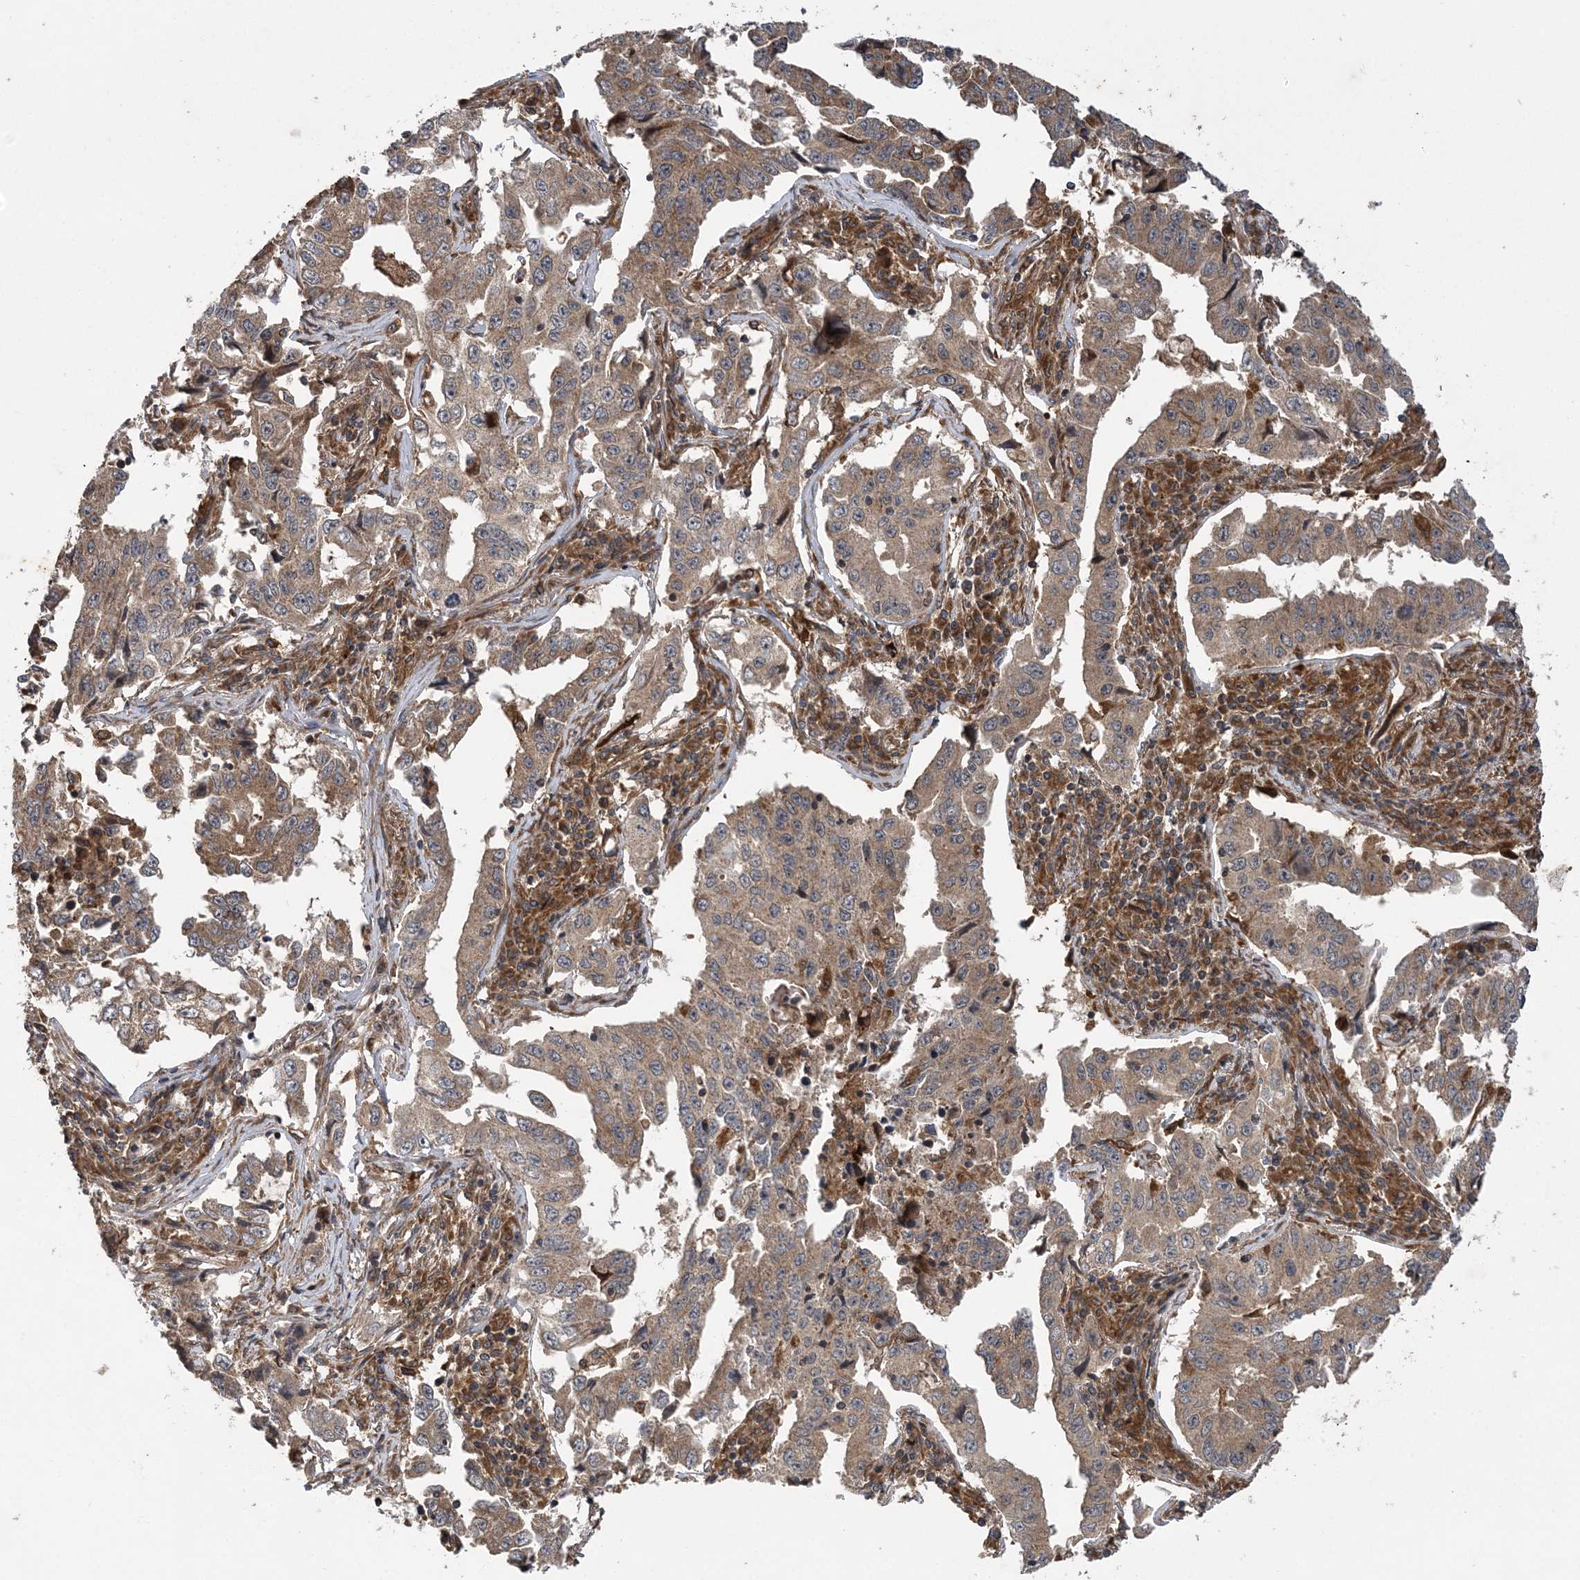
{"staining": {"intensity": "weak", "quantity": ">75%", "location": "cytoplasmic/membranous"}, "tissue": "lung cancer", "cell_type": "Tumor cells", "image_type": "cancer", "snomed": [{"axis": "morphology", "description": "Adenocarcinoma, NOS"}, {"axis": "topography", "description": "Lung"}], "caption": "Brown immunohistochemical staining in human adenocarcinoma (lung) demonstrates weak cytoplasmic/membranous expression in about >75% of tumor cells. Immunohistochemistry stains the protein in brown and the nuclei are stained blue.", "gene": "ATG3", "patient": {"sex": "female", "age": 51}}